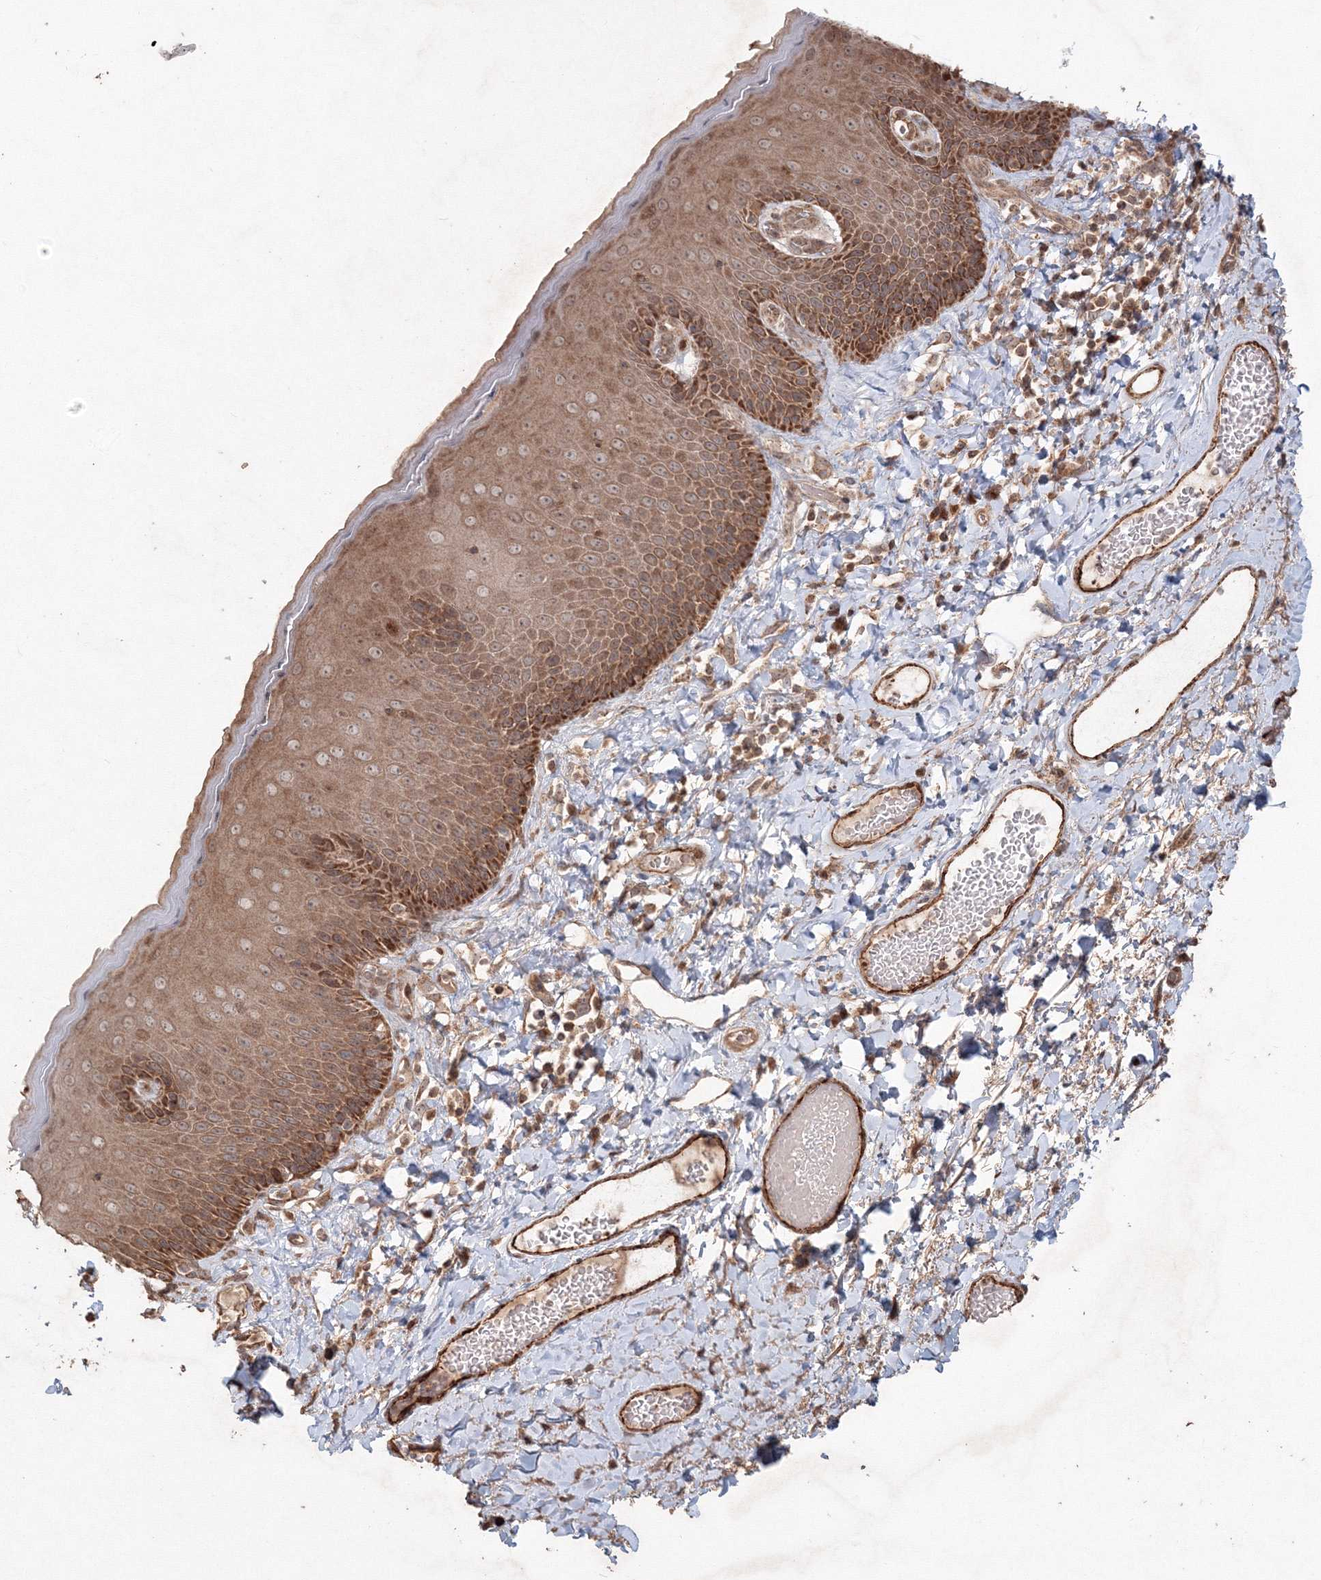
{"staining": {"intensity": "strong", "quantity": ">75%", "location": "cytoplasmic/membranous"}, "tissue": "skin", "cell_type": "Epidermal cells", "image_type": "normal", "snomed": [{"axis": "morphology", "description": "Normal tissue, NOS"}, {"axis": "topography", "description": "Anal"}], "caption": "Protein analysis of benign skin exhibits strong cytoplasmic/membranous expression in about >75% of epidermal cells. (DAB (3,3'-diaminobenzidine) = brown stain, brightfield microscopy at high magnification).", "gene": "ANAPC16", "patient": {"sex": "male", "age": 69}}